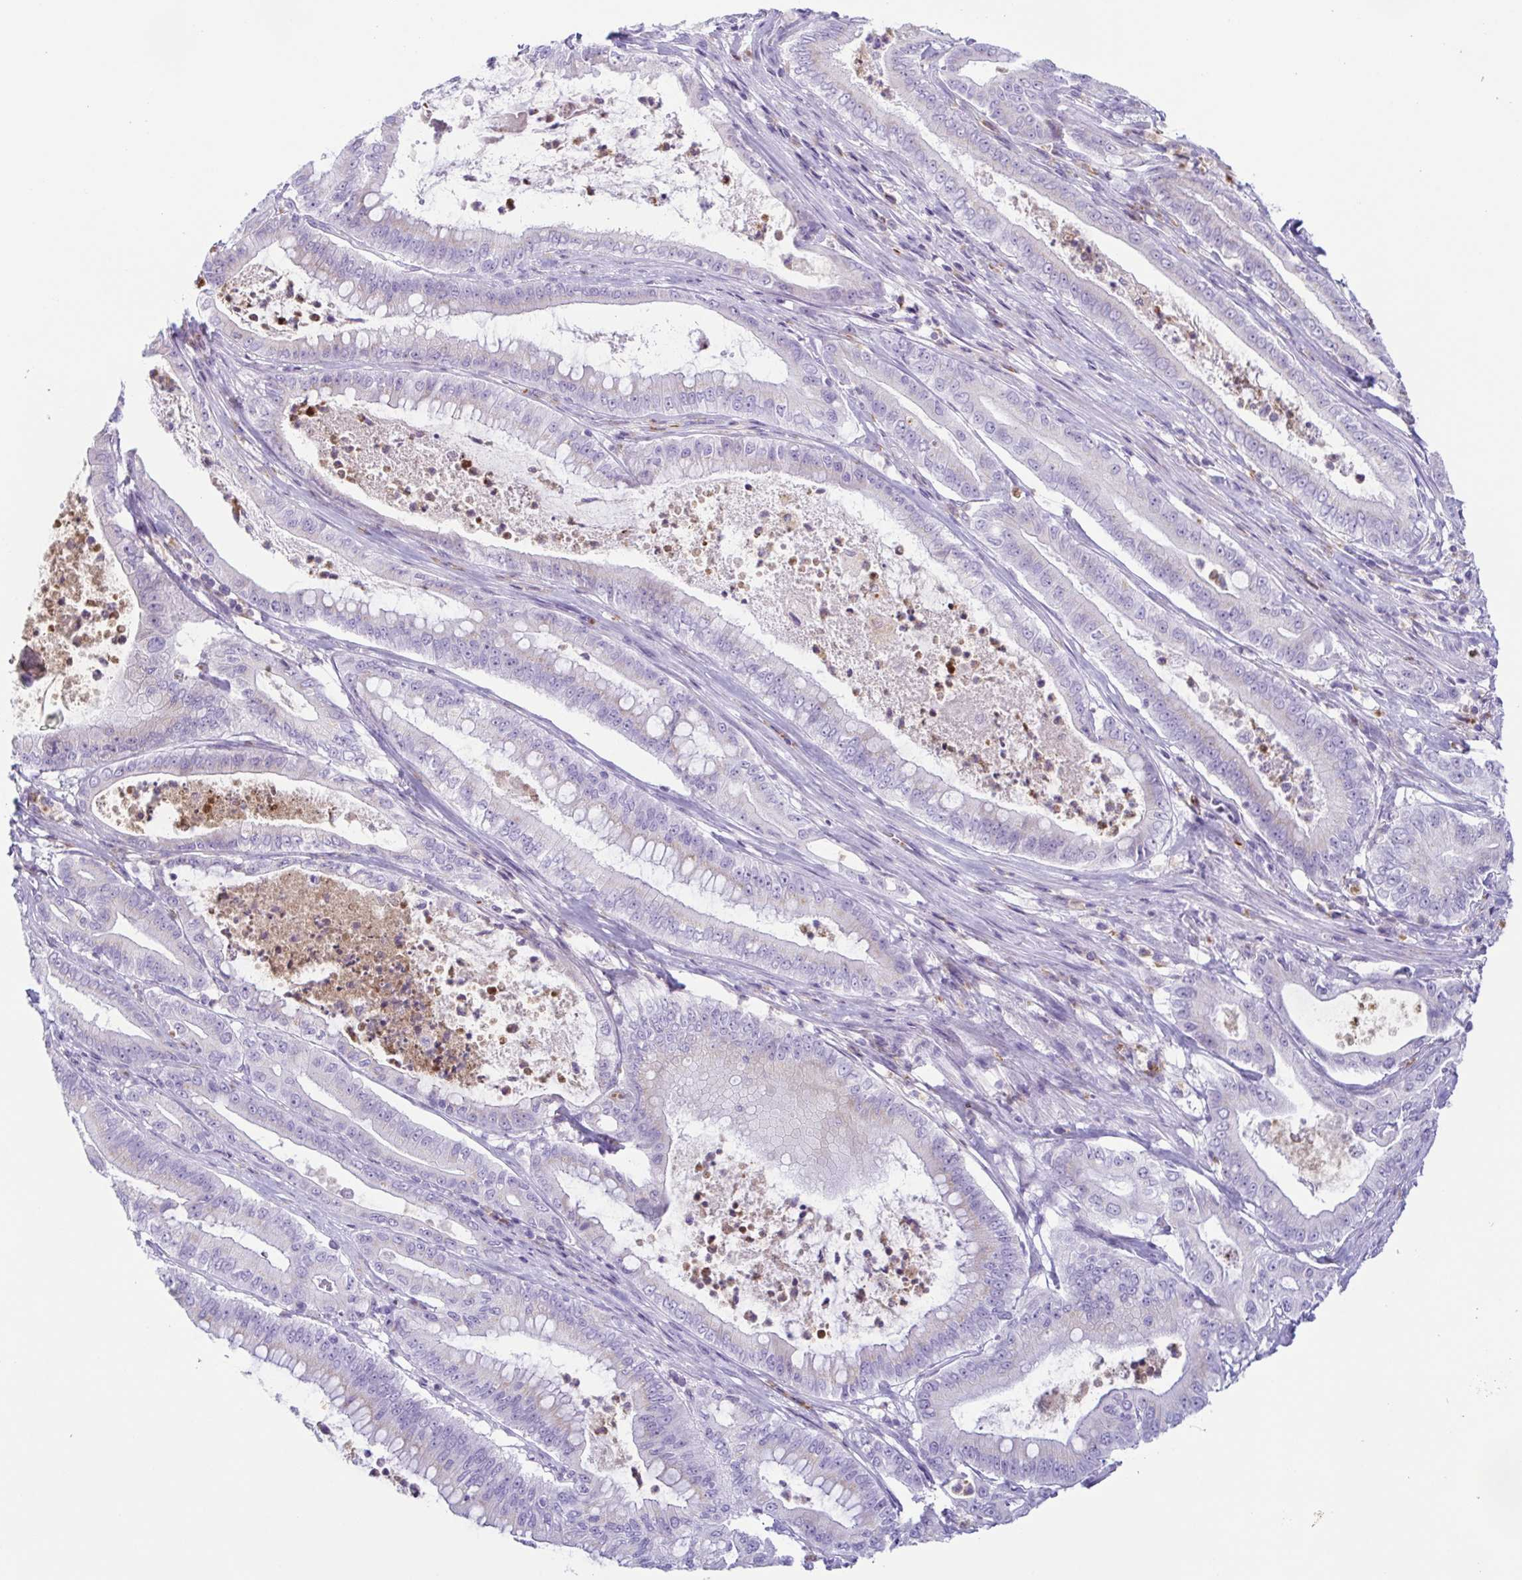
{"staining": {"intensity": "negative", "quantity": "none", "location": "none"}, "tissue": "pancreatic cancer", "cell_type": "Tumor cells", "image_type": "cancer", "snomed": [{"axis": "morphology", "description": "Adenocarcinoma, NOS"}, {"axis": "topography", "description": "Pancreas"}], "caption": "The IHC image has no significant positivity in tumor cells of pancreatic adenocarcinoma tissue. (Stains: DAB immunohistochemistry (IHC) with hematoxylin counter stain, Microscopy: brightfield microscopy at high magnification).", "gene": "AZU1", "patient": {"sex": "male", "age": 71}}